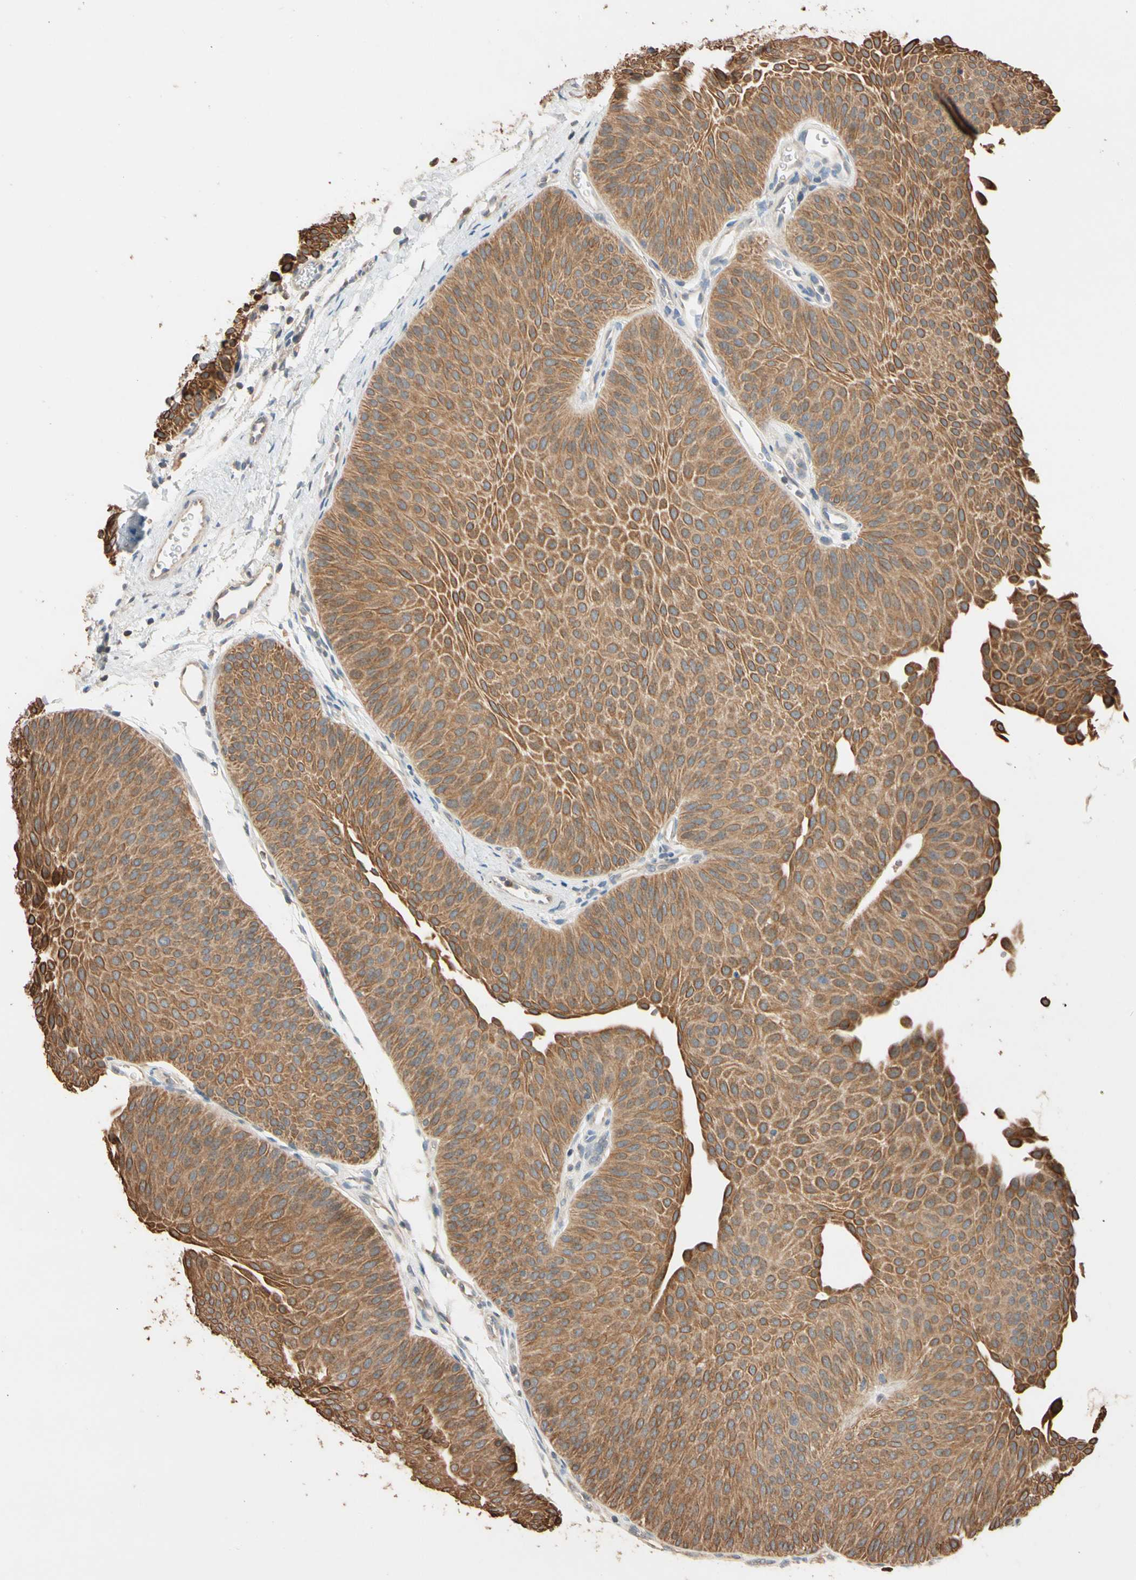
{"staining": {"intensity": "moderate", "quantity": ">75%", "location": "cytoplasmic/membranous"}, "tissue": "urothelial cancer", "cell_type": "Tumor cells", "image_type": "cancer", "snomed": [{"axis": "morphology", "description": "Urothelial carcinoma, Low grade"}, {"axis": "topography", "description": "Urinary bladder"}], "caption": "Immunohistochemistry photomicrograph of neoplastic tissue: urothelial cancer stained using IHC shows medium levels of moderate protein expression localized specifically in the cytoplasmic/membranous of tumor cells, appearing as a cytoplasmic/membranous brown color.", "gene": "MAP3K7", "patient": {"sex": "female", "age": 60}}